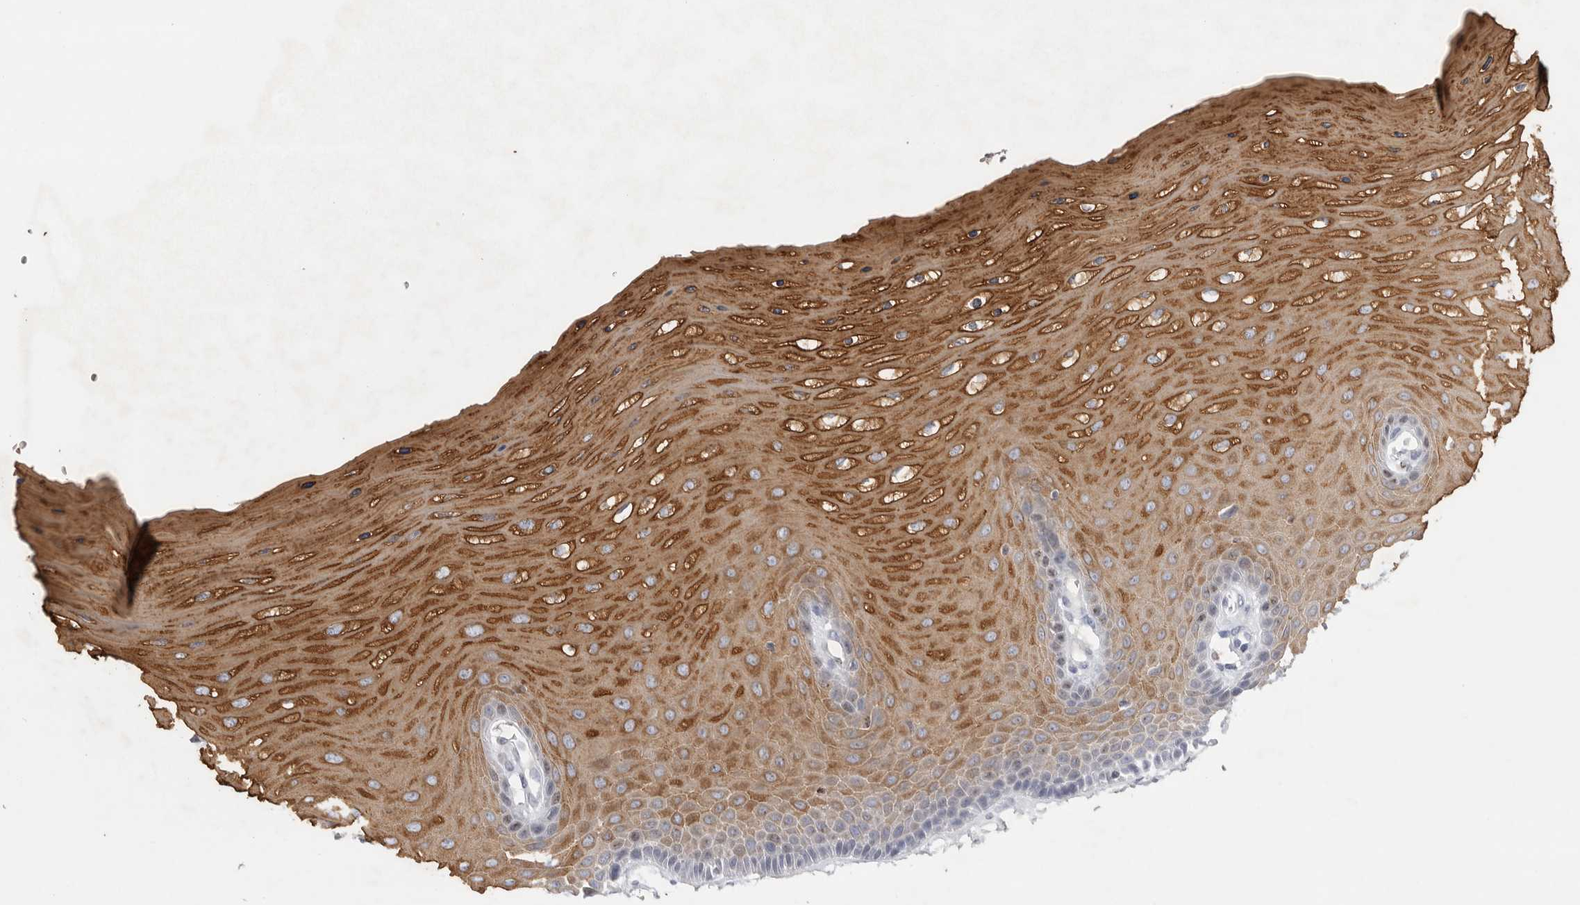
{"staining": {"intensity": "negative", "quantity": "none", "location": "none"}, "tissue": "cervix", "cell_type": "Glandular cells", "image_type": "normal", "snomed": [{"axis": "morphology", "description": "Normal tissue, NOS"}, {"axis": "topography", "description": "Cervix"}], "caption": "A high-resolution image shows IHC staining of normal cervix, which reveals no significant positivity in glandular cells. (Brightfield microscopy of DAB (3,3'-diaminobenzidine) immunohistochemistry (IHC) at high magnification).", "gene": "TMEM69", "patient": {"sex": "female", "age": 55}}